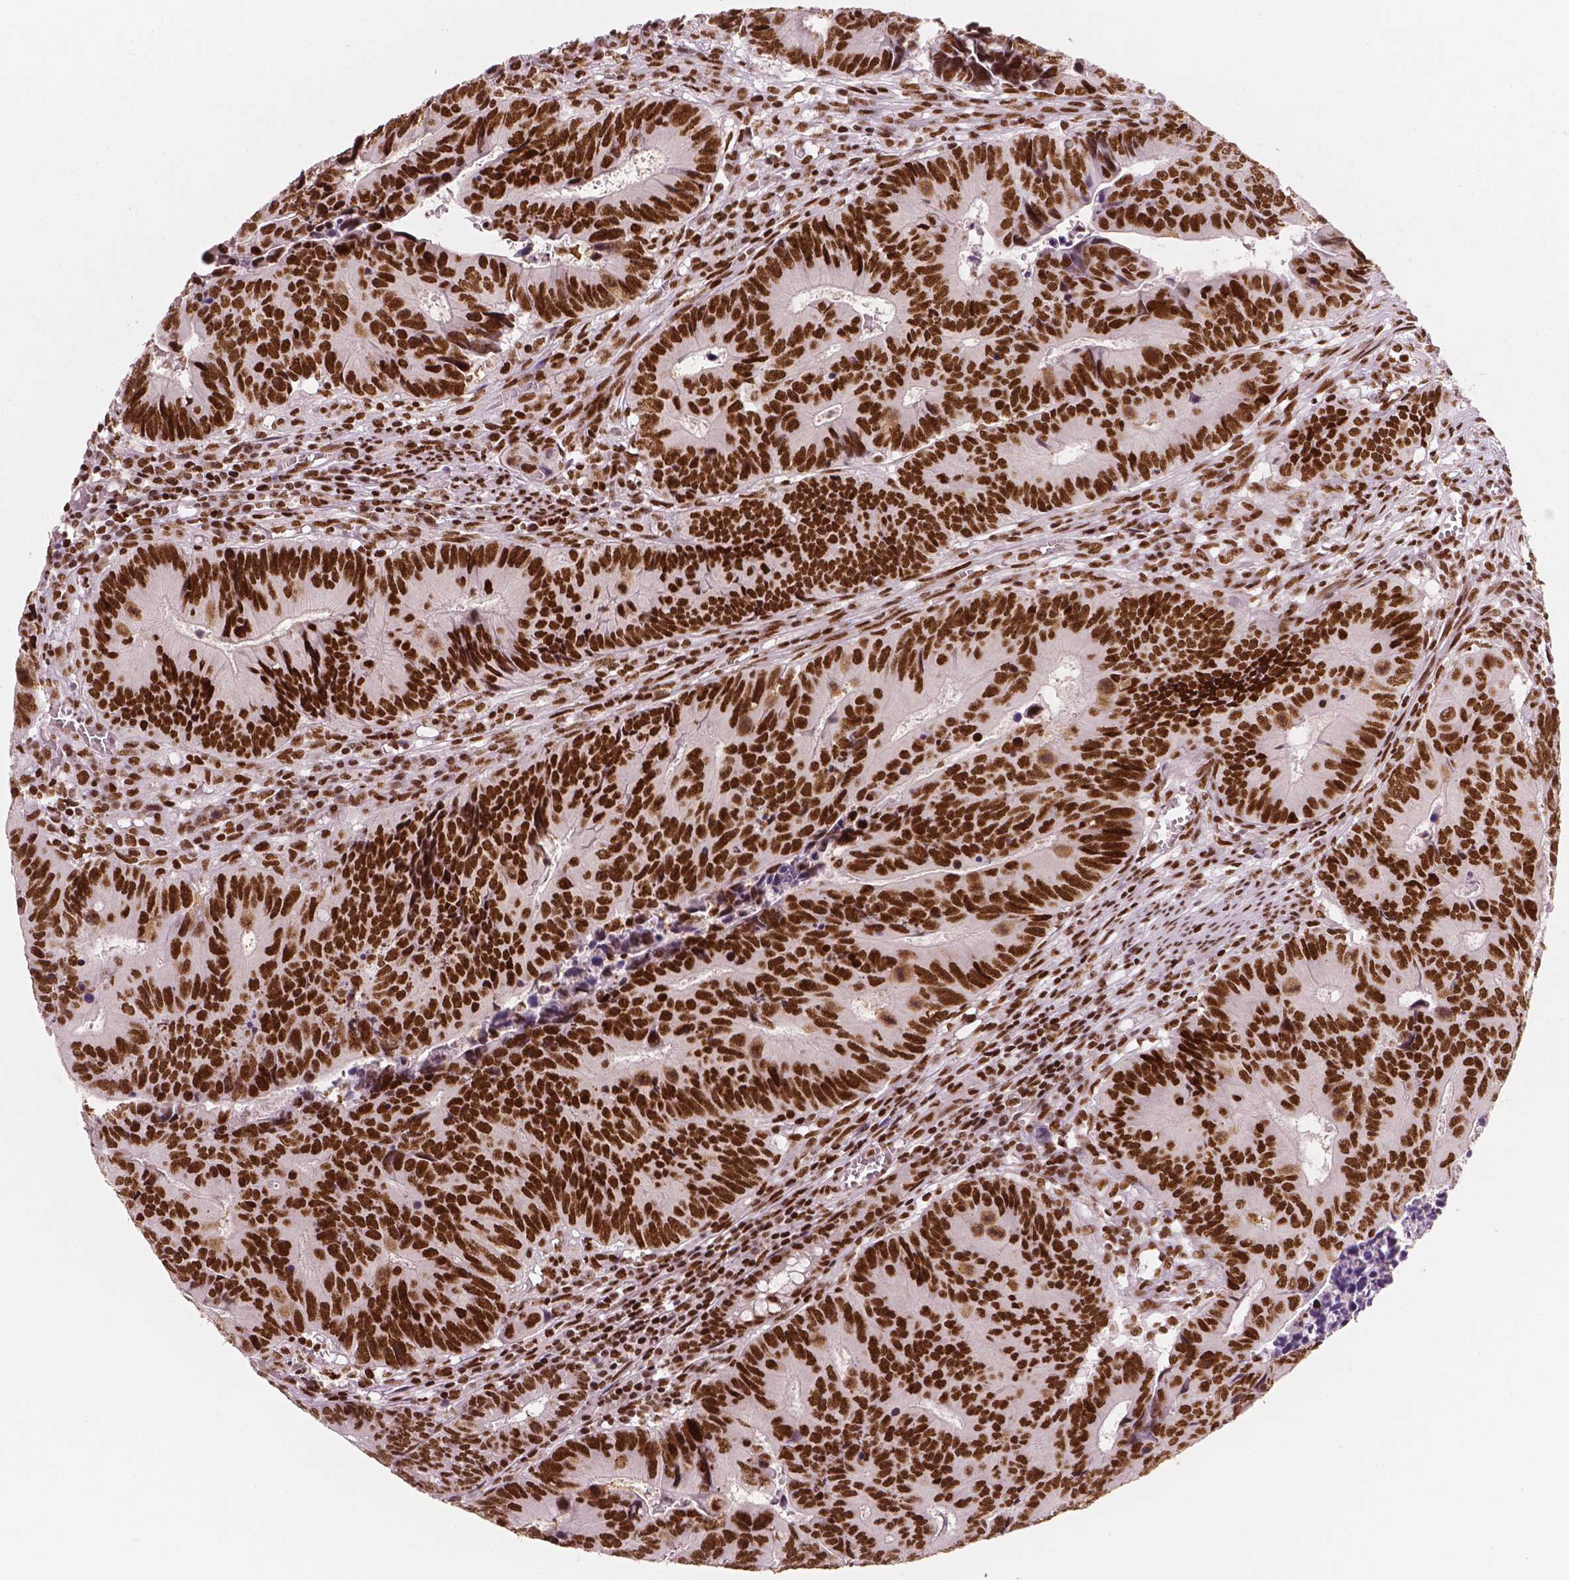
{"staining": {"intensity": "strong", "quantity": ">75%", "location": "nuclear"}, "tissue": "colorectal cancer", "cell_type": "Tumor cells", "image_type": "cancer", "snomed": [{"axis": "morphology", "description": "Adenocarcinoma, NOS"}, {"axis": "topography", "description": "Colon"}], "caption": "Colorectal adenocarcinoma stained with a brown dye demonstrates strong nuclear positive expression in about >75% of tumor cells.", "gene": "BRD4", "patient": {"sex": "female", "age": 87}}